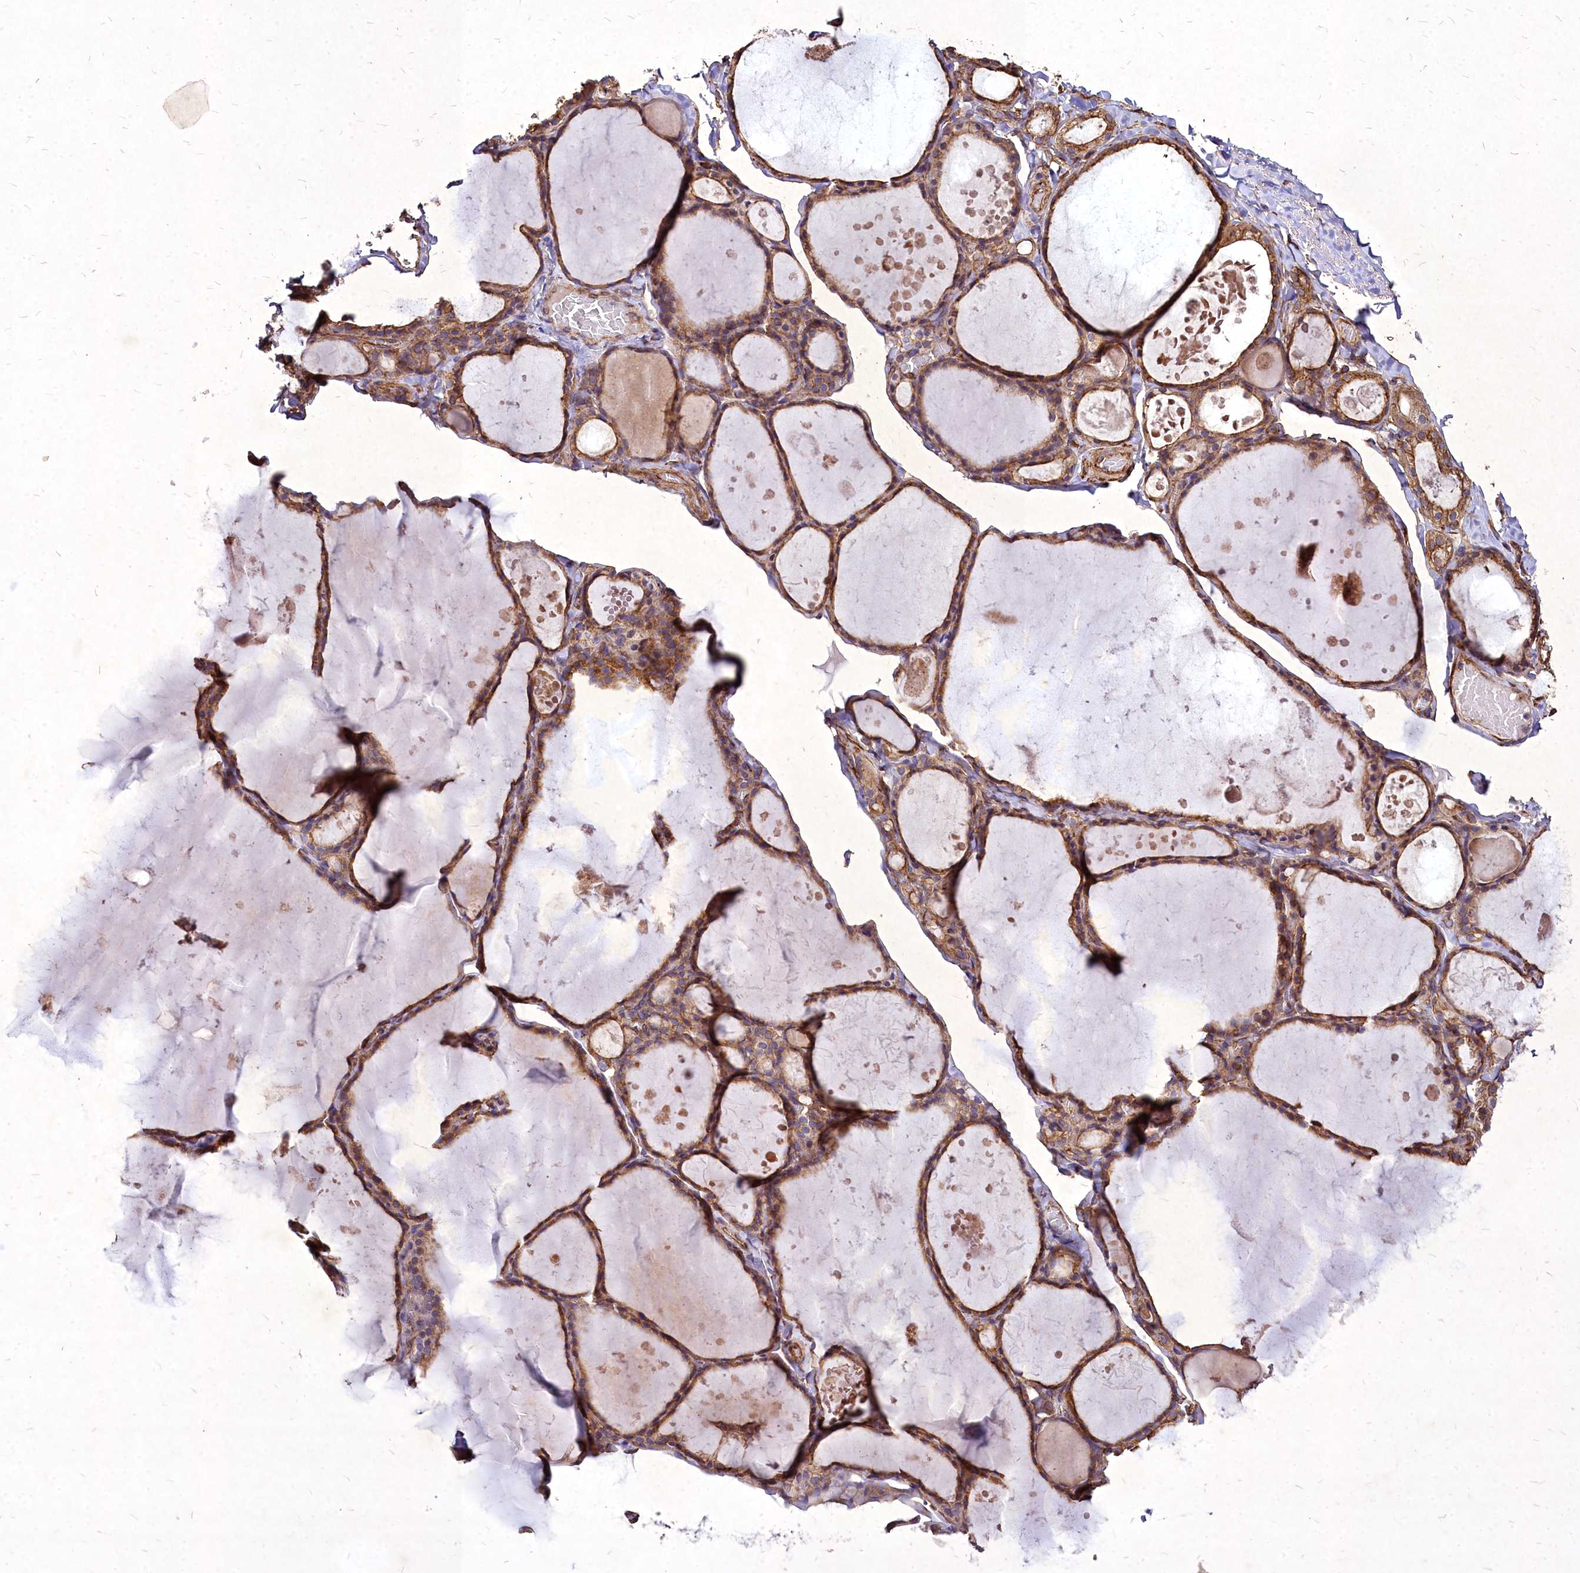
{"staining": {"intensity": "moderate", "quantity": ">75%", "location": "cytoplasmic/membranous"}, "tissue": "thyroid gland", "cell_type": "Glandular cells", "image_type": "normal", "snomed": [{"axis": "morphology", "description": "Normal tissue, NOS"}, {"axis": "topography", "description": "Thyroid gland"}], "caption": "Immunohistochemistry (IHC) image of normal thyroid gland: thyroid gland stained using immunohistochemistry (IHC) displays medium levels of moderate protein expression localized specifically in the cytoplasmic/membranous of glandular cells, appearing as a cytoplasmic/membranous brown color.", "gene": "SKA1", "patient": {"sex": "male", "age": 56}}